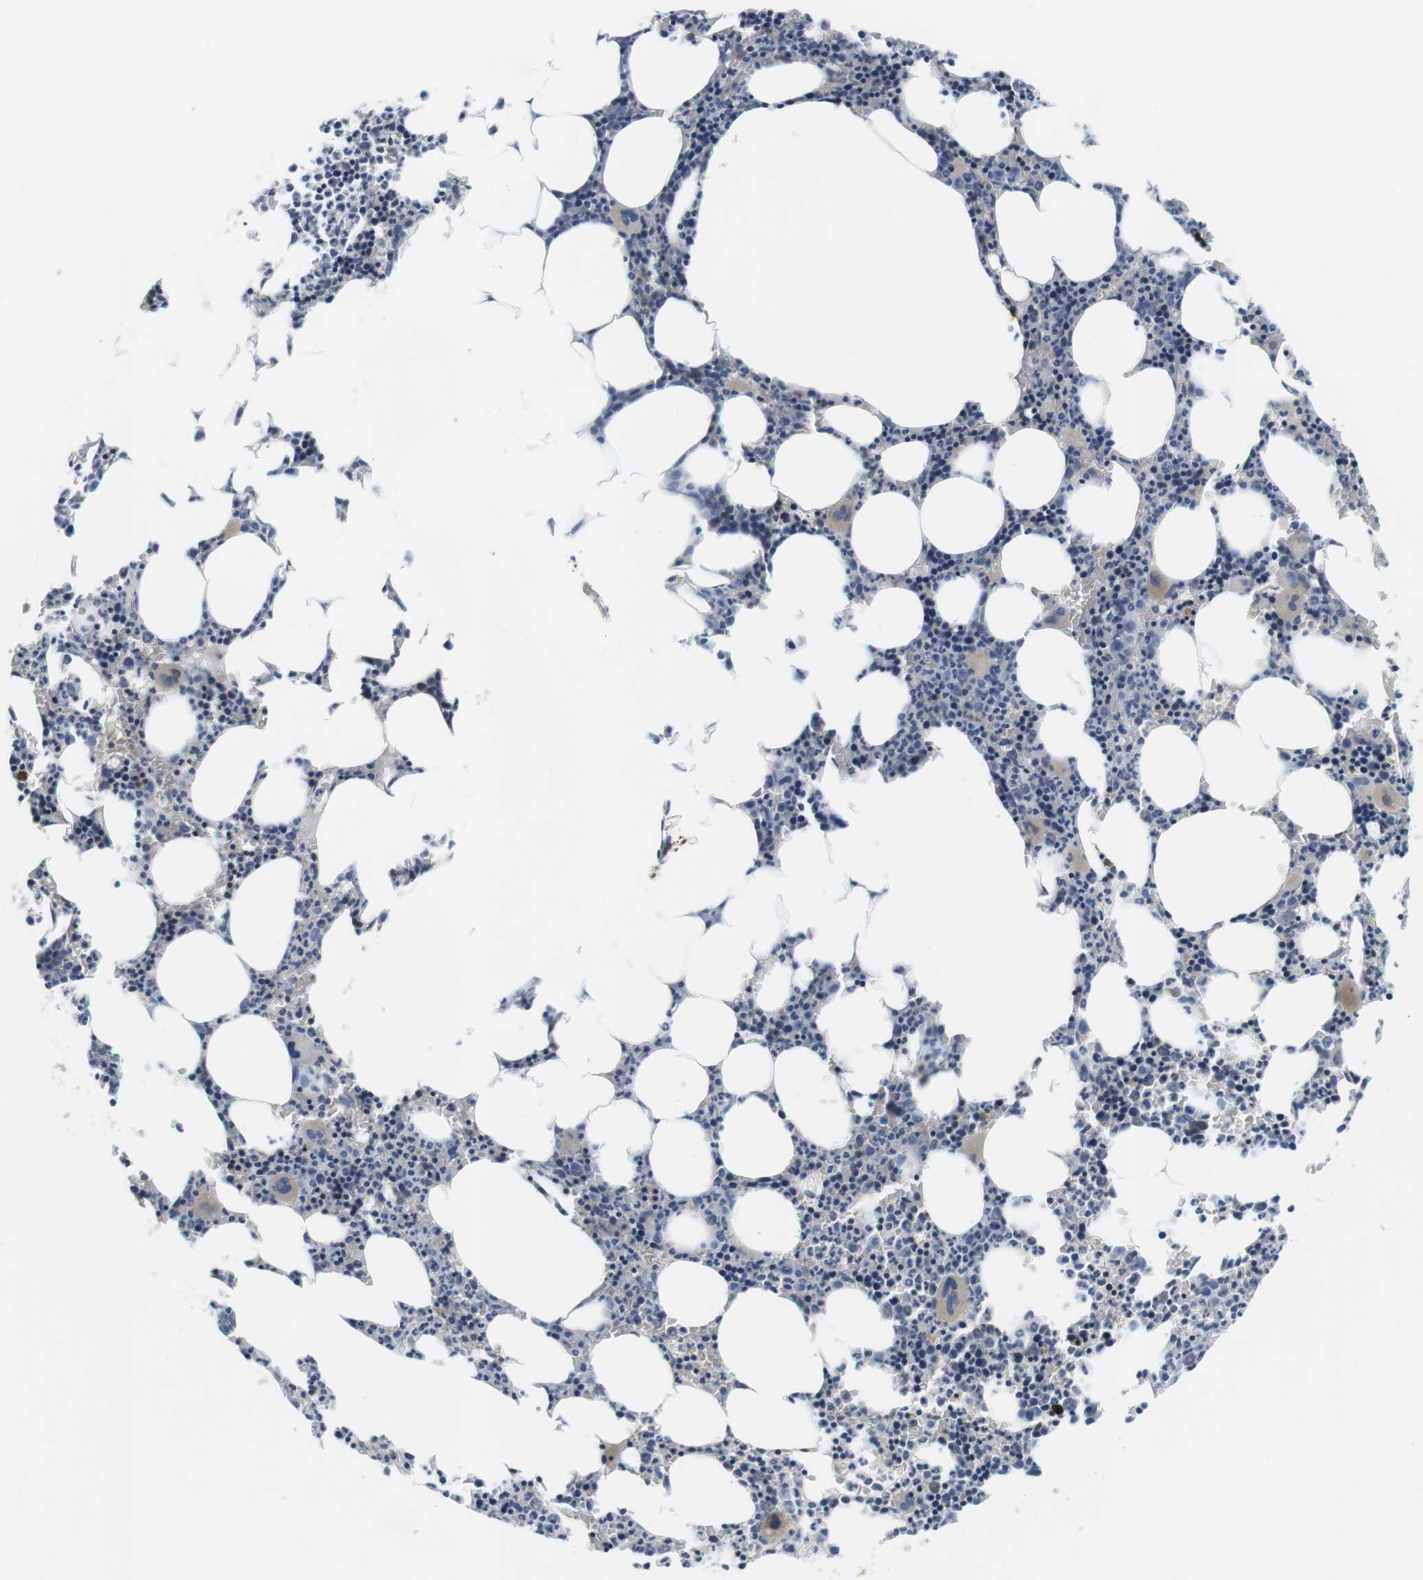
{"staining": {"intensity": "moderate", "quantity": "<25%", "location": "cytoplasmic/membranous"}, "tissue": "bone marrow", "cell_type": "Hematopoietic cells", "image_type": "normal", "snomed": [{"axis": "morphology", "description": "Normal tissue, NOS"}, {"axis": "morphology", "description": "Inflammation, NOS"}, {"axis": "topography", "description": "Bone marrow"}], "caption": "IHC histopathology image of benign bone marrow stained for a protein (brown), which reveals low levels of moderate cytoplasmic/membranous staining in approximately <25% of hematopoietic cells.", "gene": "SLC30A1", "patient": {"sex": "female", "age": 61}}